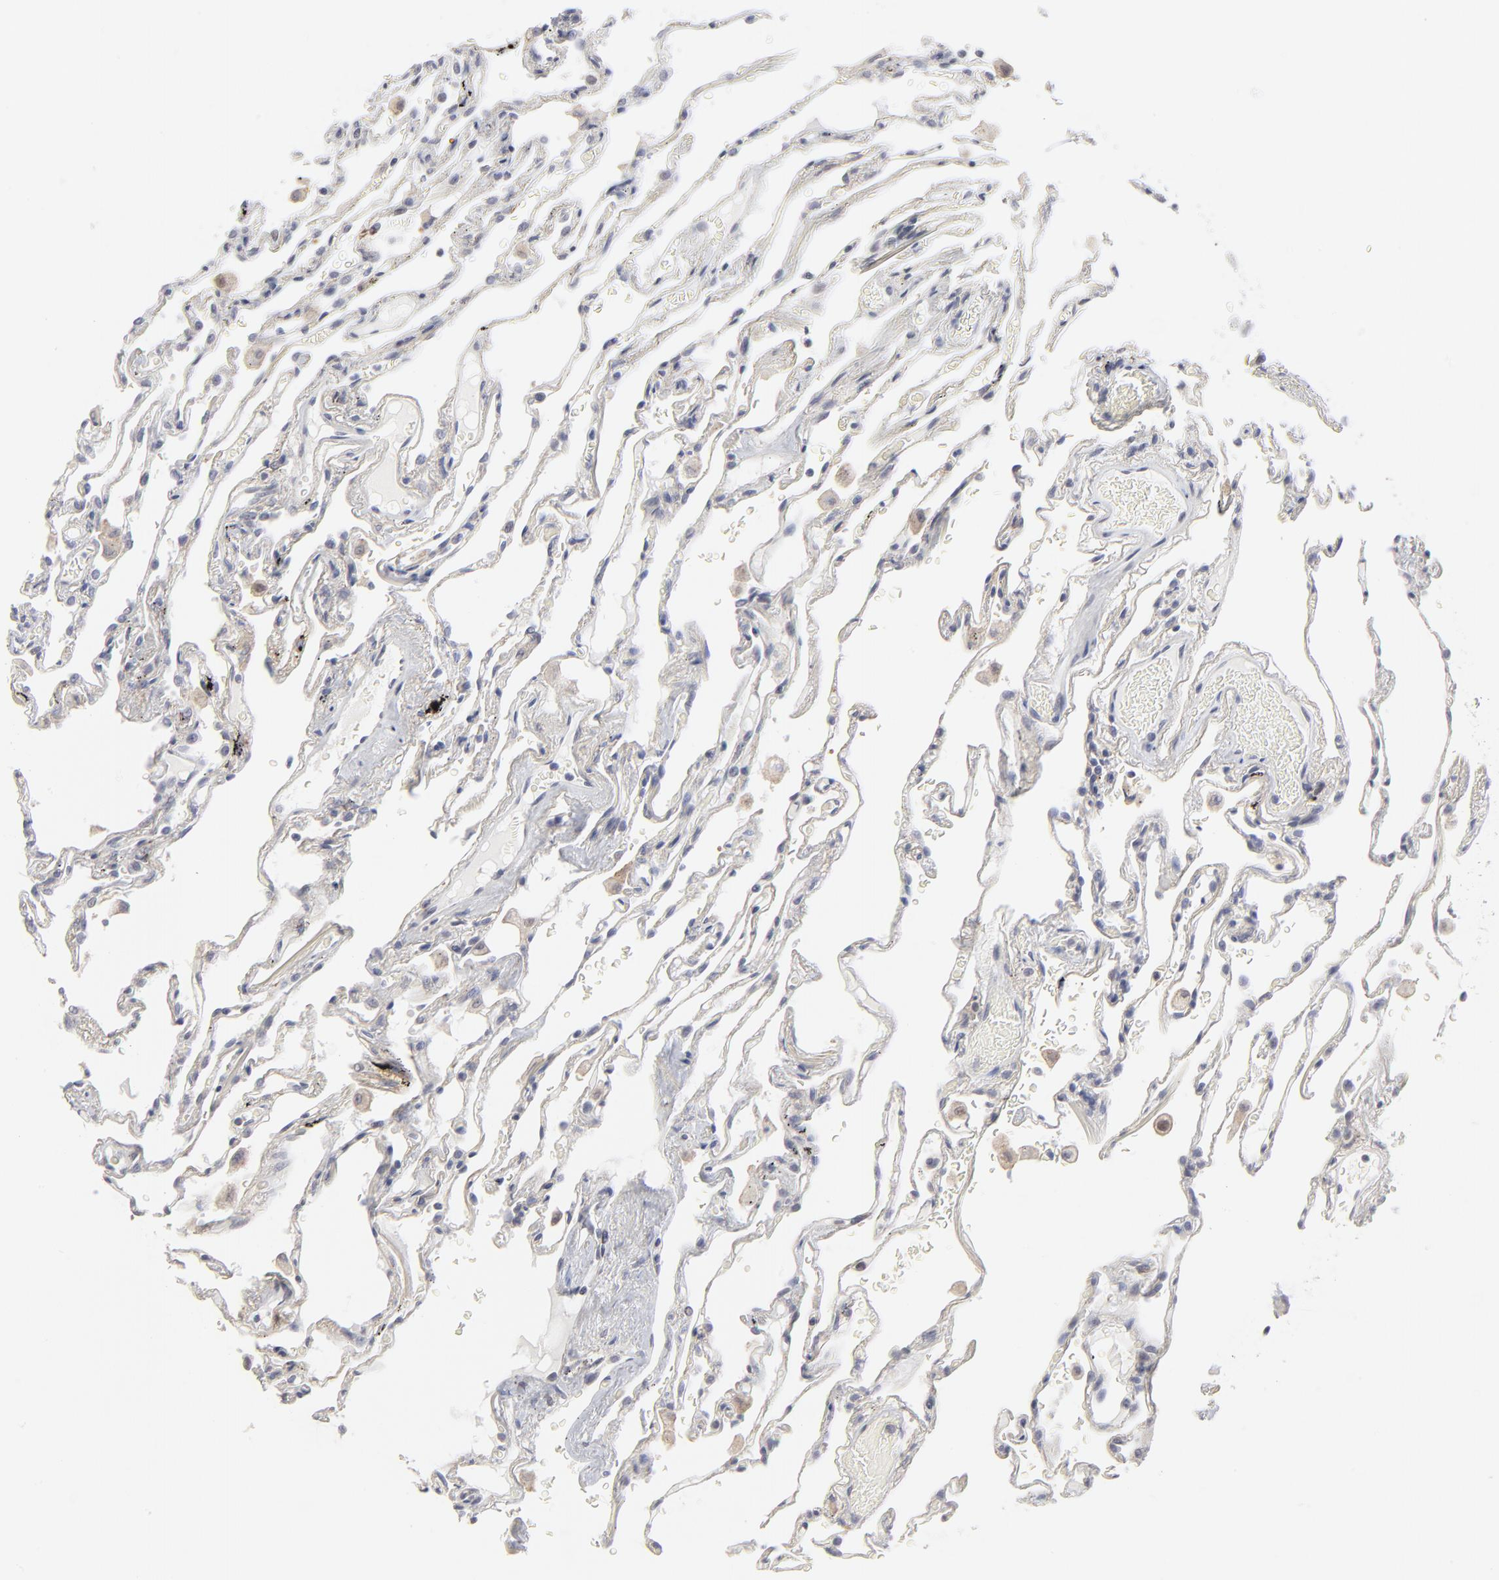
{"staining": {"intensity": "negative", "quantity": "none", "location": "none"}, "tissue": "lung", "cell_type": "Alveolar cells", "image_type": "normal", "snomed": [{"axis": "morphology", "description": "Normal tissue, NOS"}, {"axis": "morphology", "description": "Inflammation, NOS"}, {"axis": "topography", "description": "Lung"}], "caption": "DAB (3,3'-diaminobenzidine) immunohistochemical staining of unremarkable lung displays no significant positivity in alveolar cells.", "gene": "AURKA", "patient": {"sex": "male", "age": 69}}